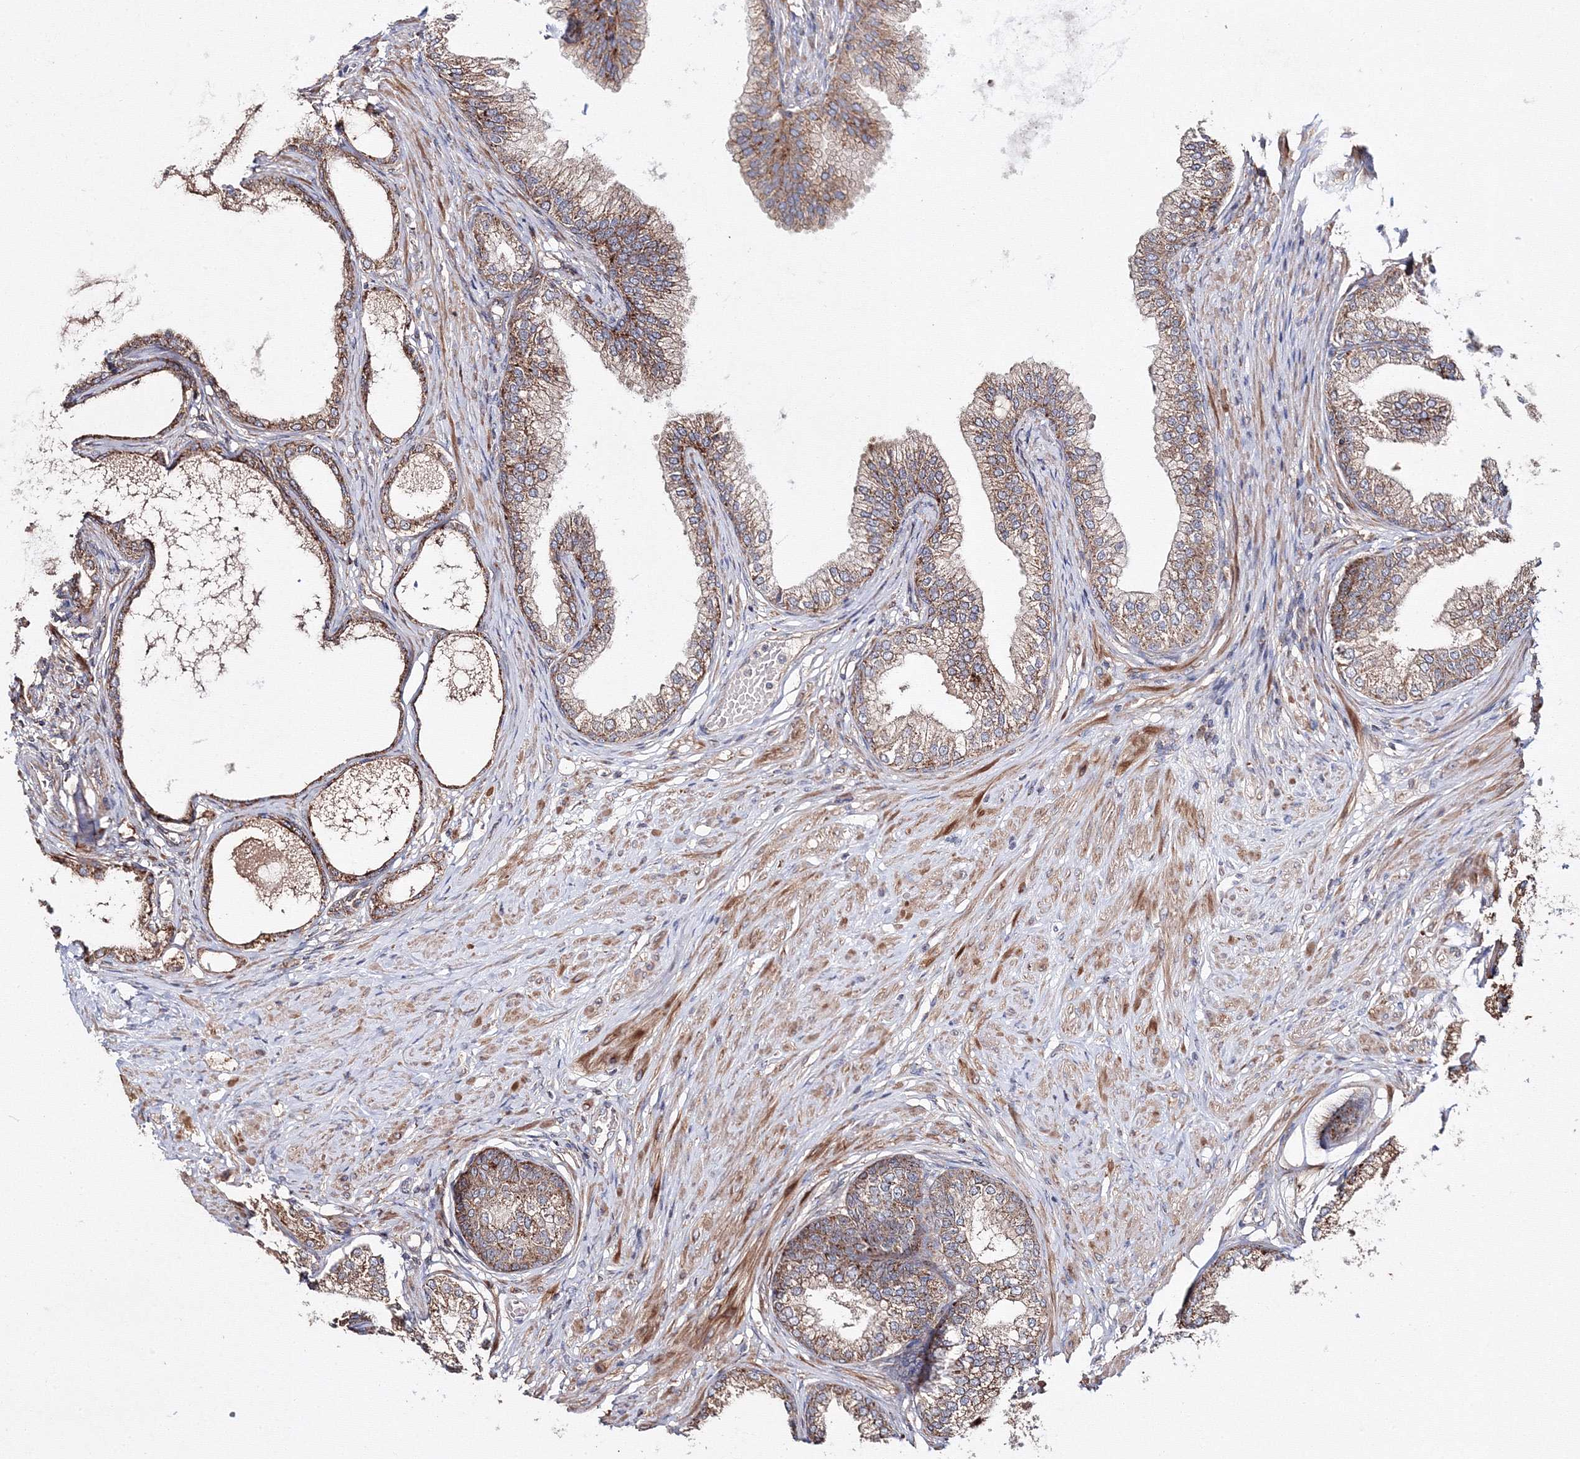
{"staining": {"intensity": "moderate", "quantity": ">75%", "location": "cytoplasmic/membranous"}, "tissue": "prostate", "cell_type": "Glandular cells", "image_type": "normal", "snomed": [{"axis": "morphology", "description": "Normal tissue, NOS"}, {"axis": "morphology", "description": "Urothelial carcinoma, Low grade"}, {"axis": "topography", "description": "Urinary bladder"}, {"axis": "topography", "description": "Prostate"}], "caption": "This image reveals immunohistochemistry (IHC) staining of normal prostate, with medium moderate cytoplasmic/membranous staining in about >75% of glandular cells.", "gene": "DDO", "patient": {"sex": "male", "age": 60}}